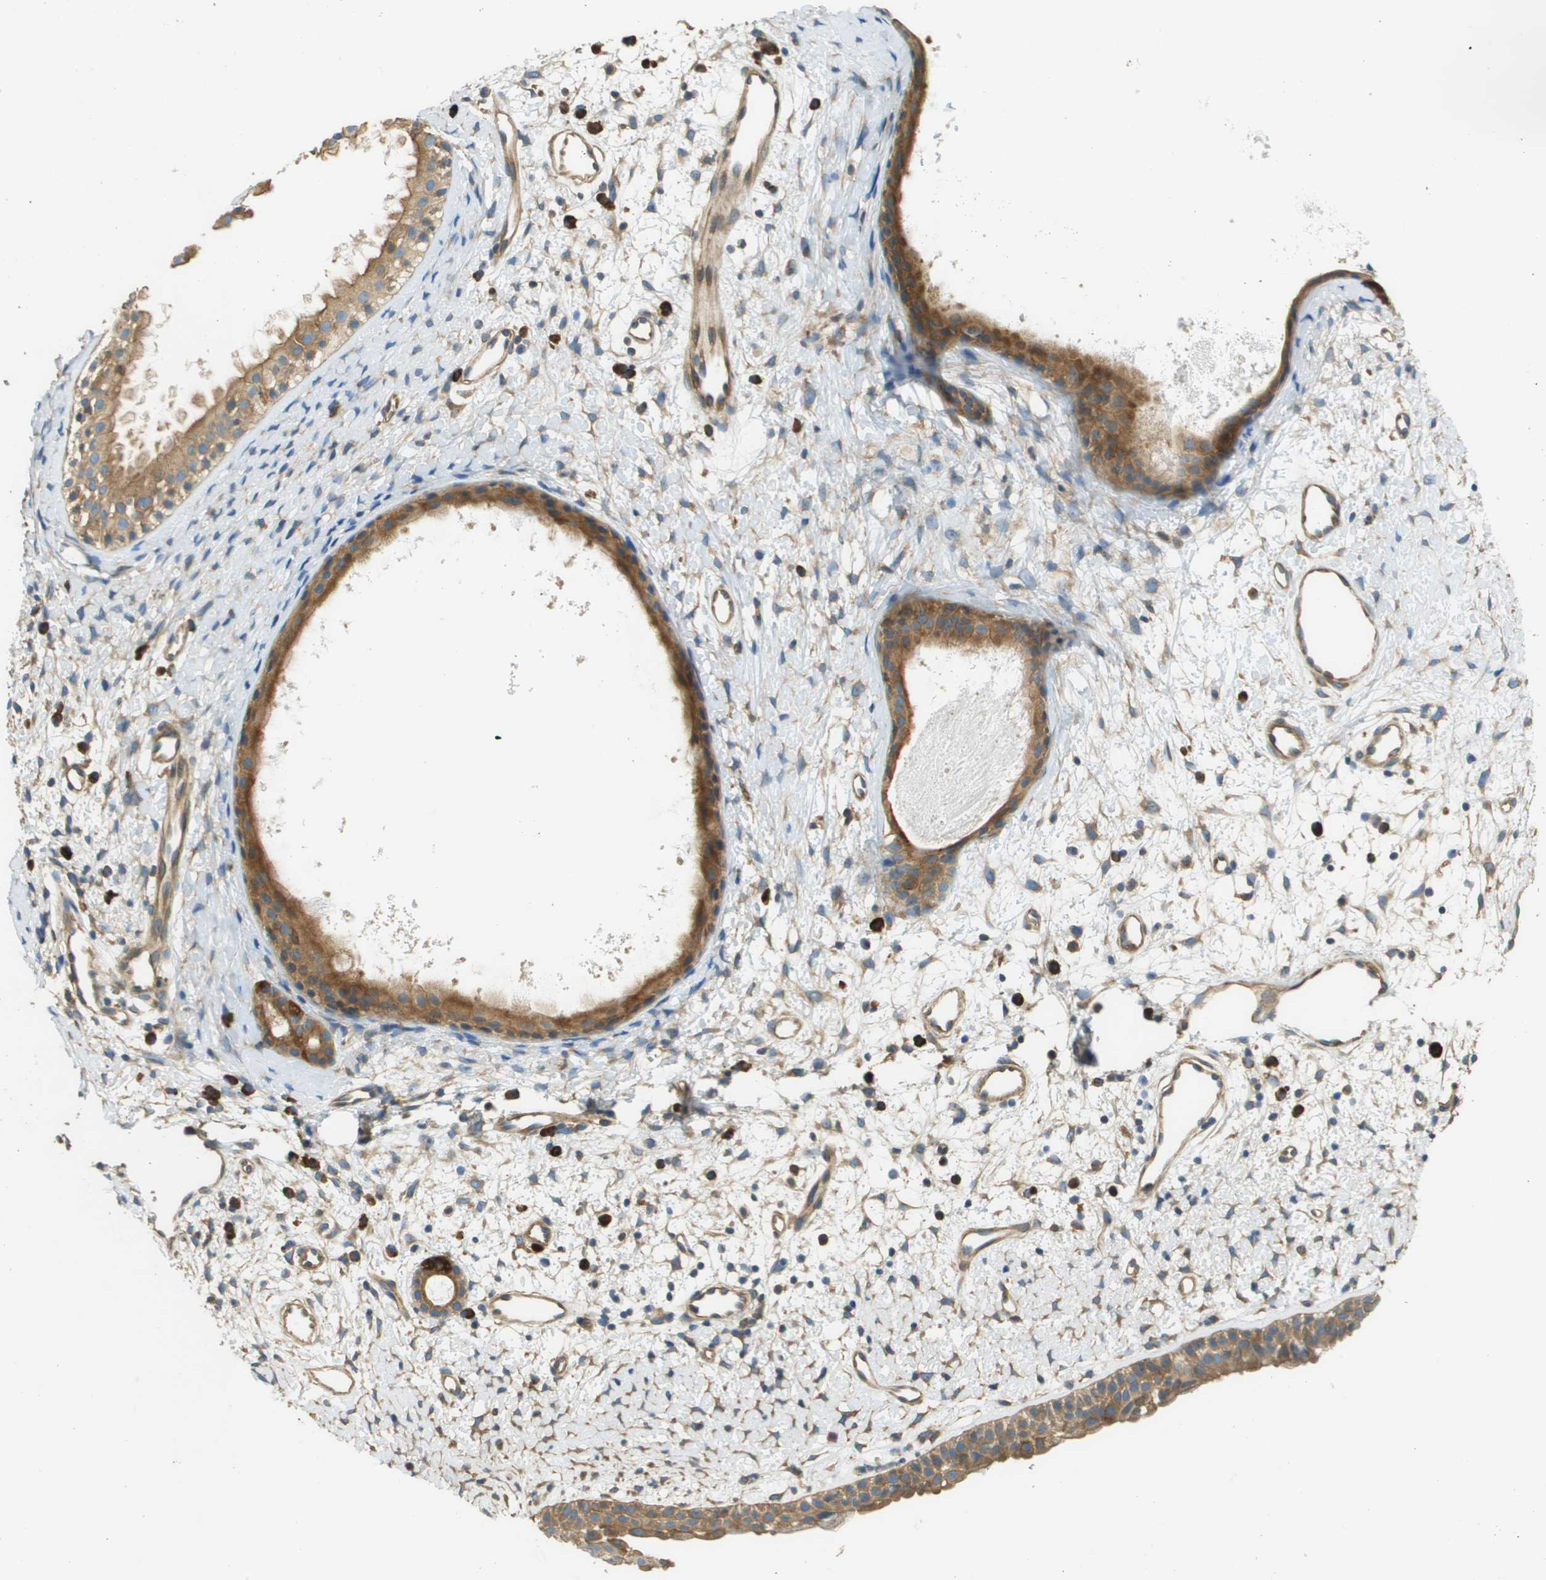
{"staining": {"intensity": "moderate", "quantity": ">75%", "location": "cytoplasmic/membranous"}, "tissue": "nasopharynx", "cell_type": "Respiratory epithelial cells", "image_type": "normal", "snomed": [{"axis": "morphology", "description": "Normal tissue, NOS"}, {"axis": "topography", "description": "Nasopharynx"}], "caption": "IHC (DAB) staining of normal nasopharynx displays moderate cytoplasmic/membranous protein staining in about >75% of respiratory epithelial cells.", "gene": "DNAJB11", "patient": {"sex": "male", "age": 22}}